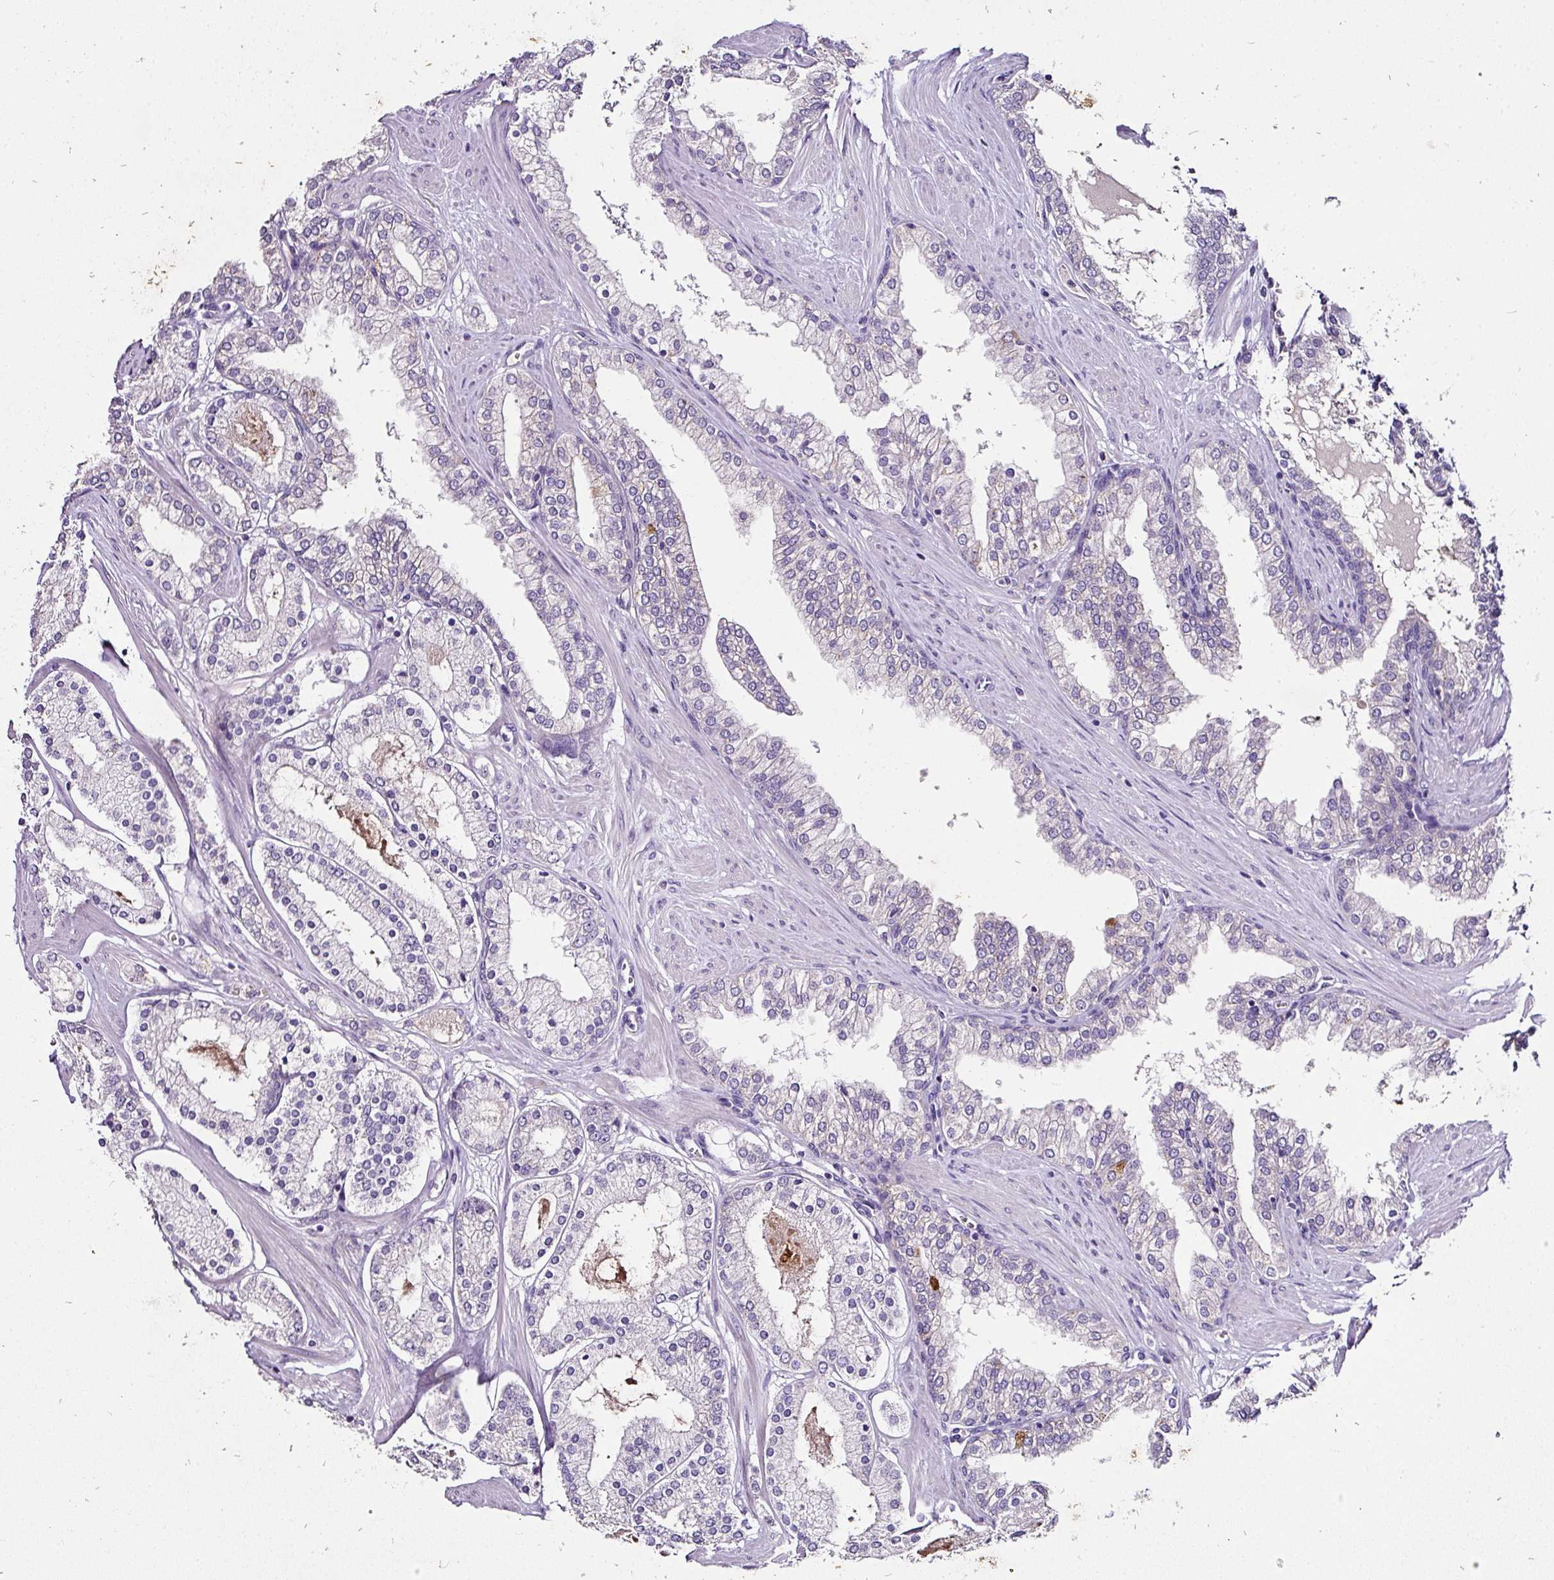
{"staining": {"intensity": "negative", "quantity": "none", "location": "none"}, "tissue": "prostate cancer", "cell_type": "Tumor cells", "image_type": "cancer", "snomed": [{"axis": "morphology", "description": "Adenocarcinoma, Low grade"}, {"axis": "topography", "description": "Prostate"}], "caption": "Human low-grade adenocarcinoma (prostate) stained for a protein using immunohistochemistry (IHC) reveals no staining in tumor cells.", "gene": "SKIC2", "patient": {"sex": "male", "age": 42}}